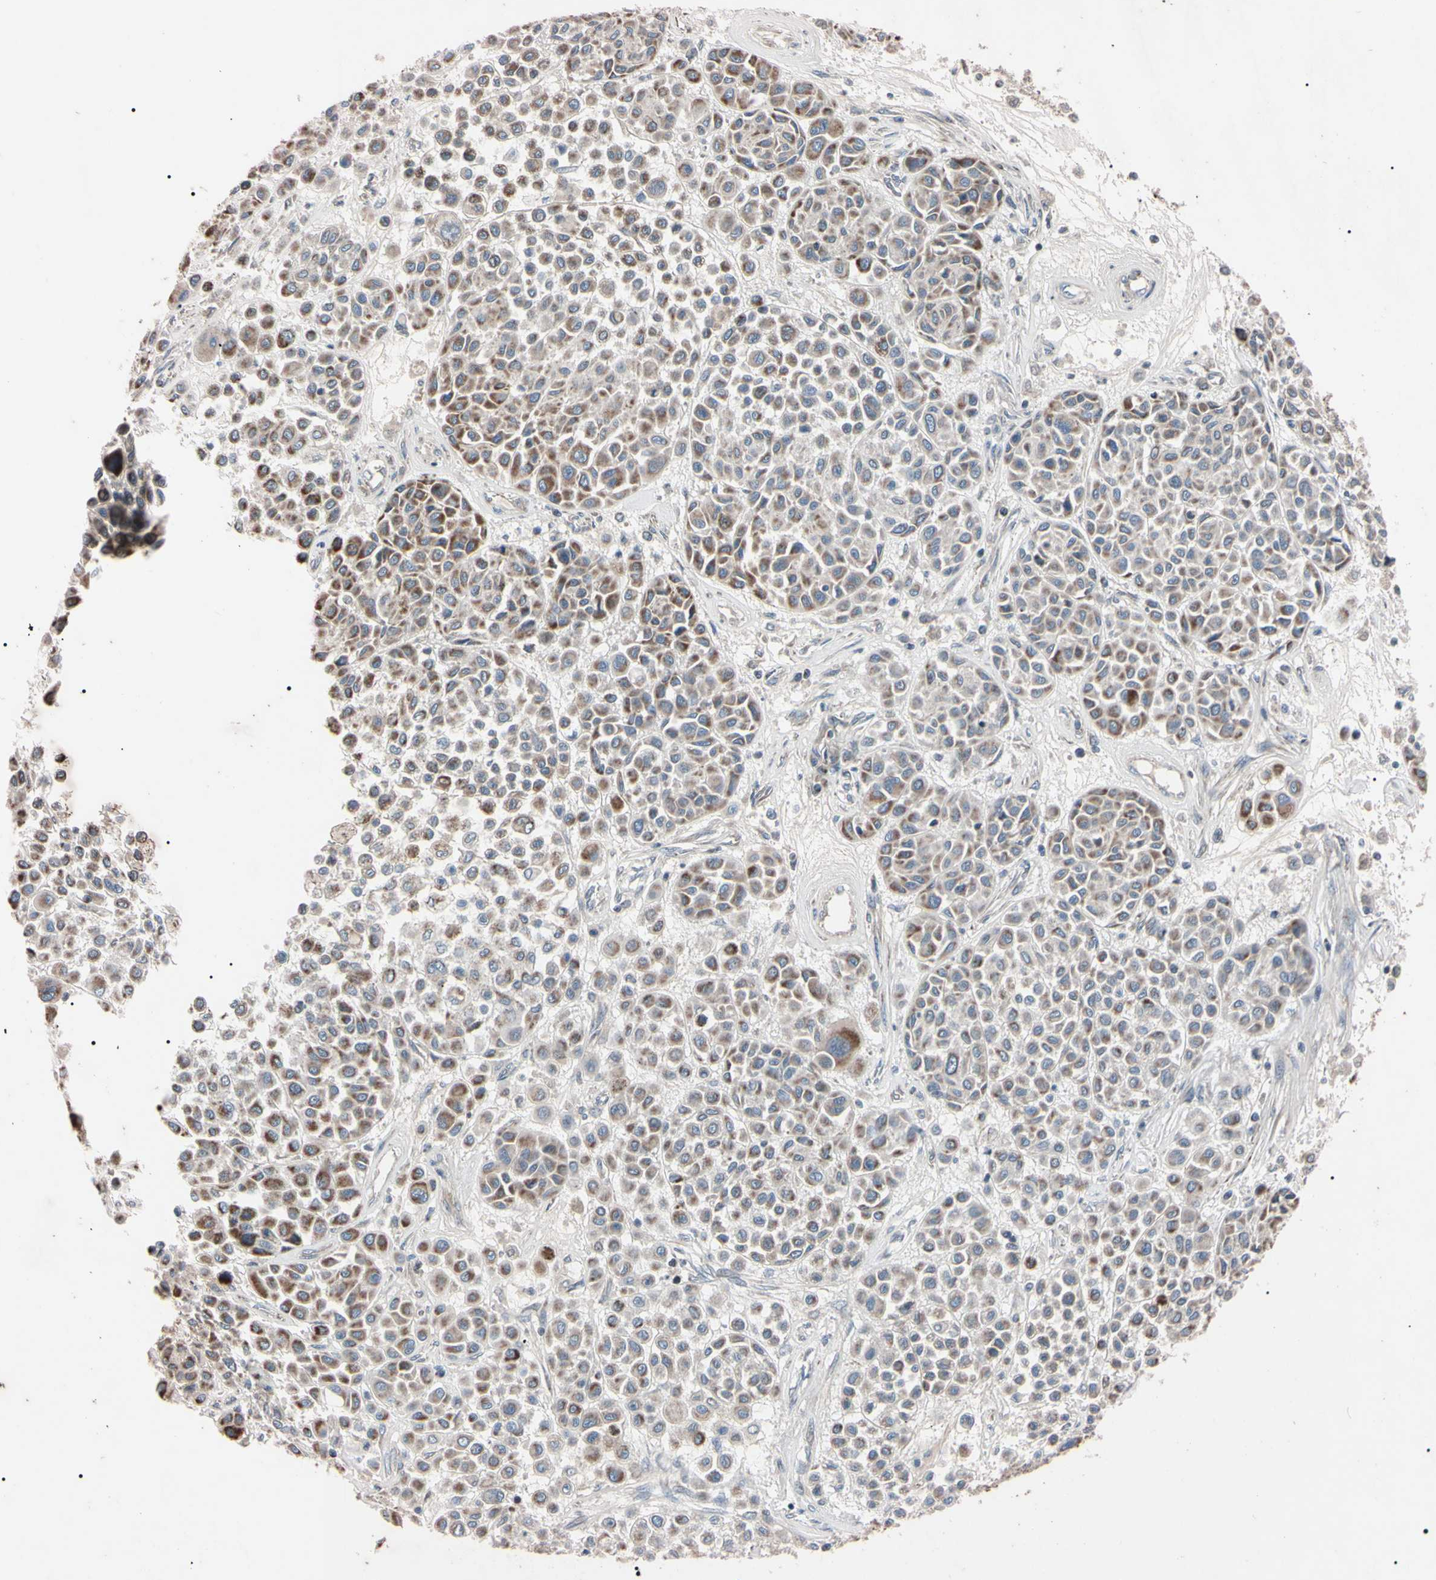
{"staining": {"intensity": "weak", "quantity": "<25%", "location": "cytoplasmic/membranous"}, "tissue": "melanoma", "cell_type": "Tumor cells", "image_type": "cancer", "snomed": [{"axis": "morphology", "description": "Malignant melanoma, Metastatic site"}, {"axis": "topography", "description": "Soft tissue"}], "caption": "Immunohistochemical staining of malignant melanoma (metastatic site) shows no significant expression in tumor cells.", "gene": "TNFRSF1A", "patient": {"sex": "male", "age": 41}}